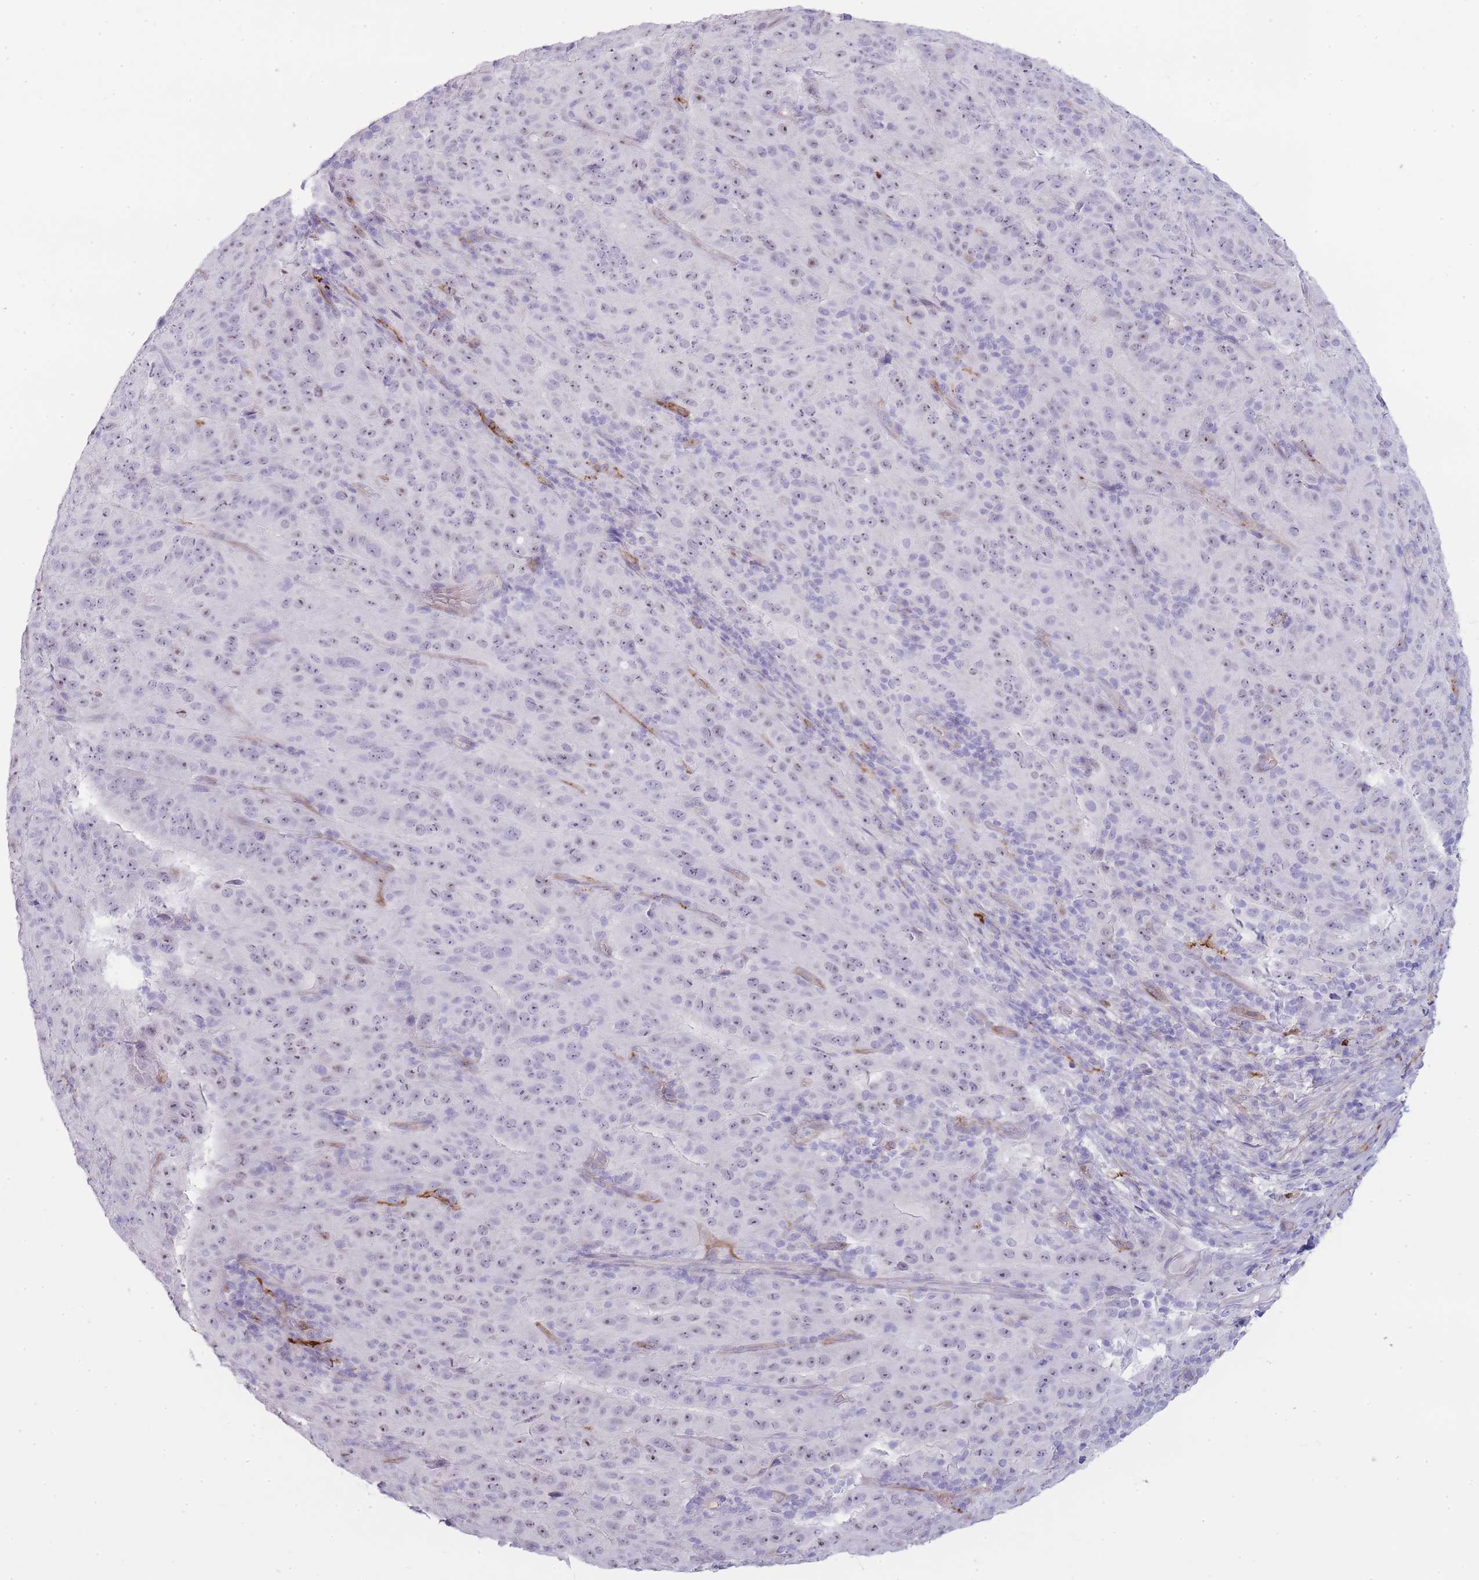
{"staining": {"intensity": "negative", "quantity": "none", "location": "none"}, "tissue": "pancreatic cancer", "cell_type": "Tumor cells", "image_type": "cancer", "snomed": [{"axis": "morphology", "description": "Adenocarcinoma, NOS"}, {"axis": "topography", "description": "Pancreas"}], "caption": "IHC photomicrograph of human pancreatic adenocarcinoma stained for a protein (brown), which displays no positivity in tumor cells.", "gene": "UTP14A", "patient": {"sex": "male", "age": 63}}